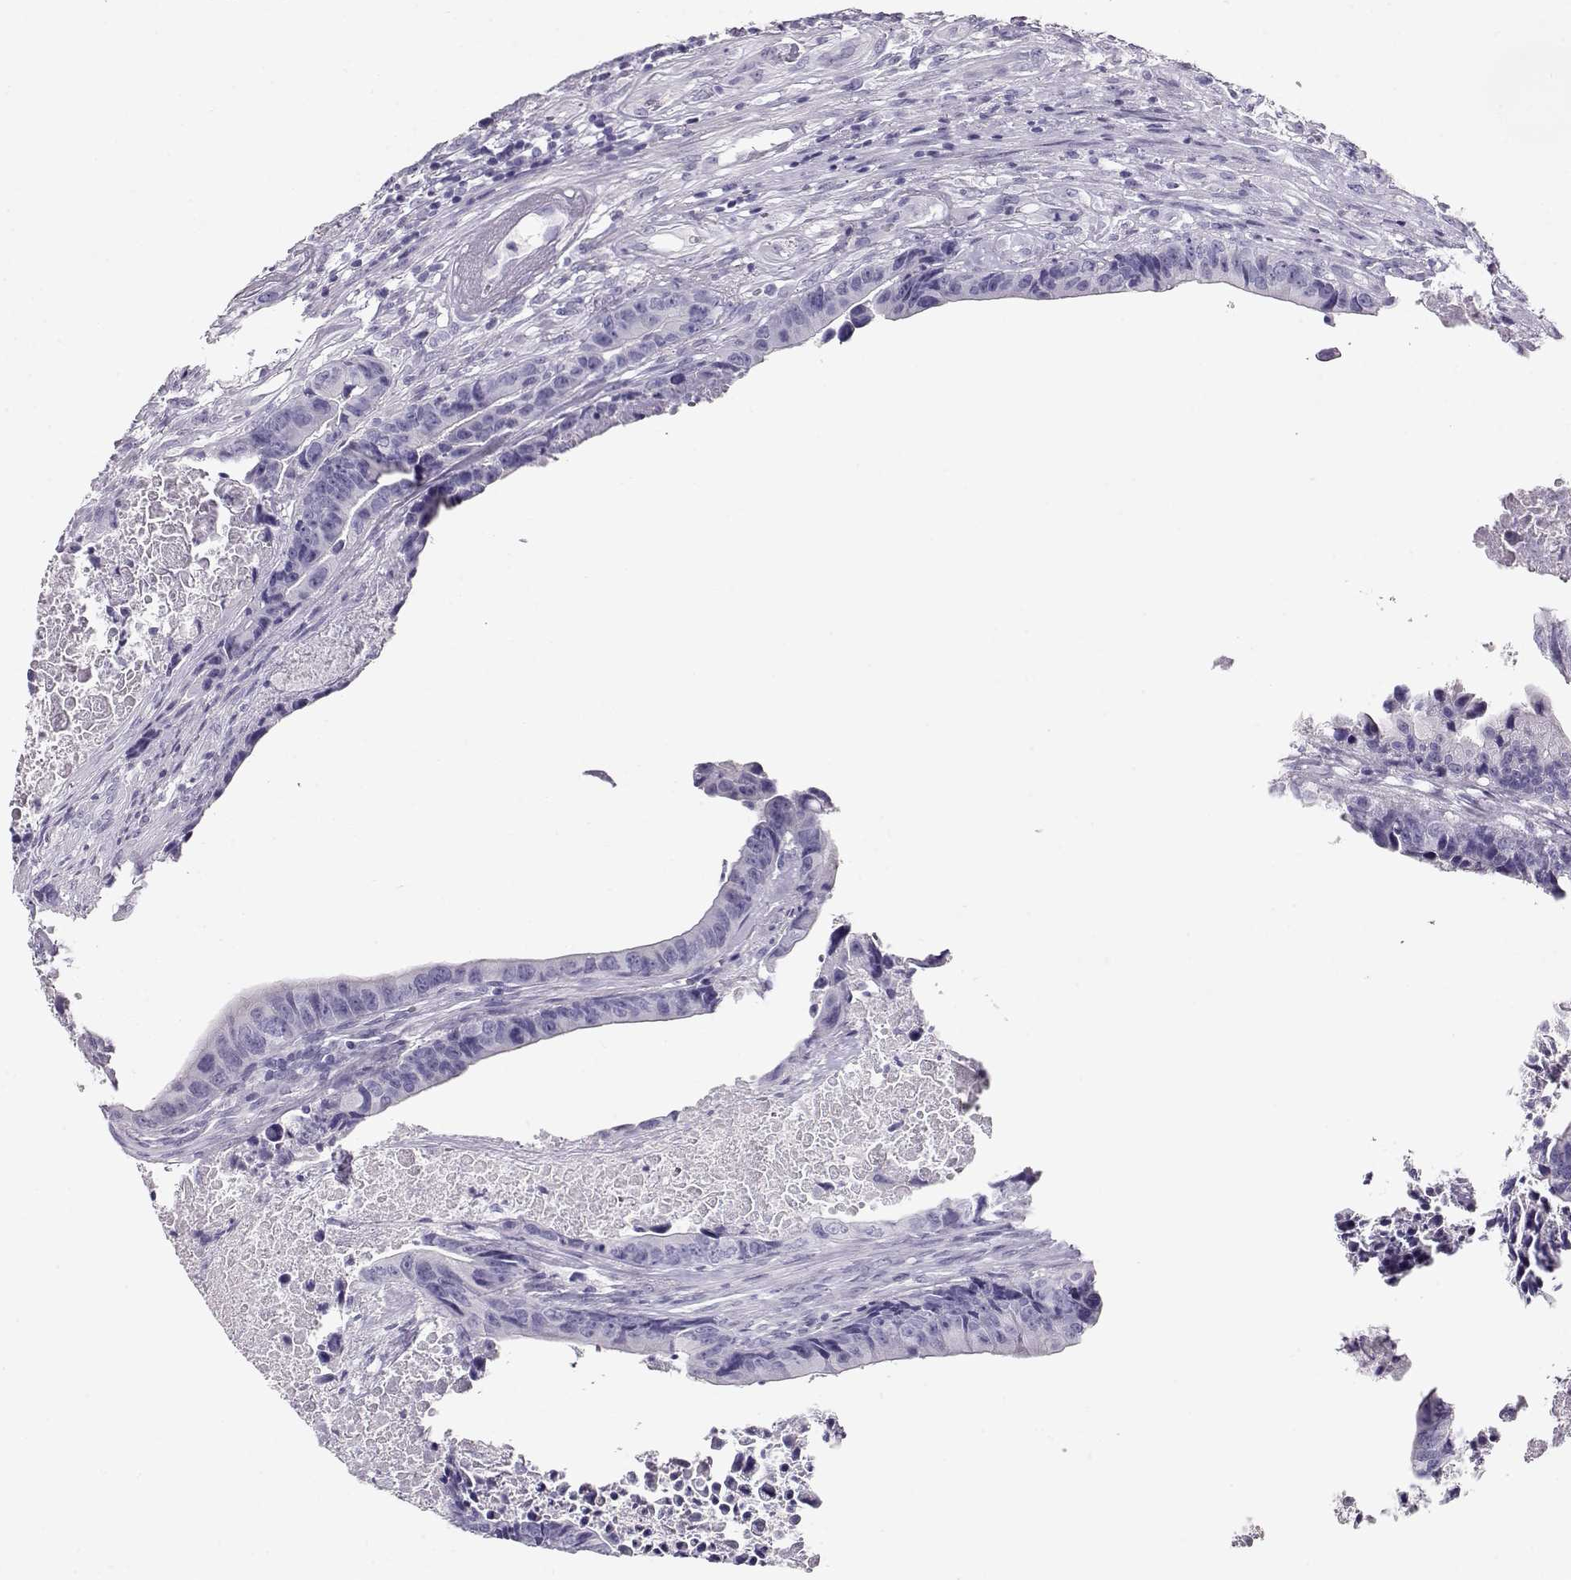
{"staining": {"intensity": "negative", "quantity": "none", "location": "none"}, "tissue": "colorectal cancer", "cell_type": "Tumor cells", "image_type": "cancer", "snomed": [{"axis": "morphology", "description": "Adenocarcinoma, NOS"}, {"axis": "topography", "description": "Colon"}], "caption": "Colorectal adenocarcinoma was stained to show a protein in brown. There is no significant positivity in tumor cells.", "gene": "ACTN2", "patient": {"sex": "female", "age": 87}}